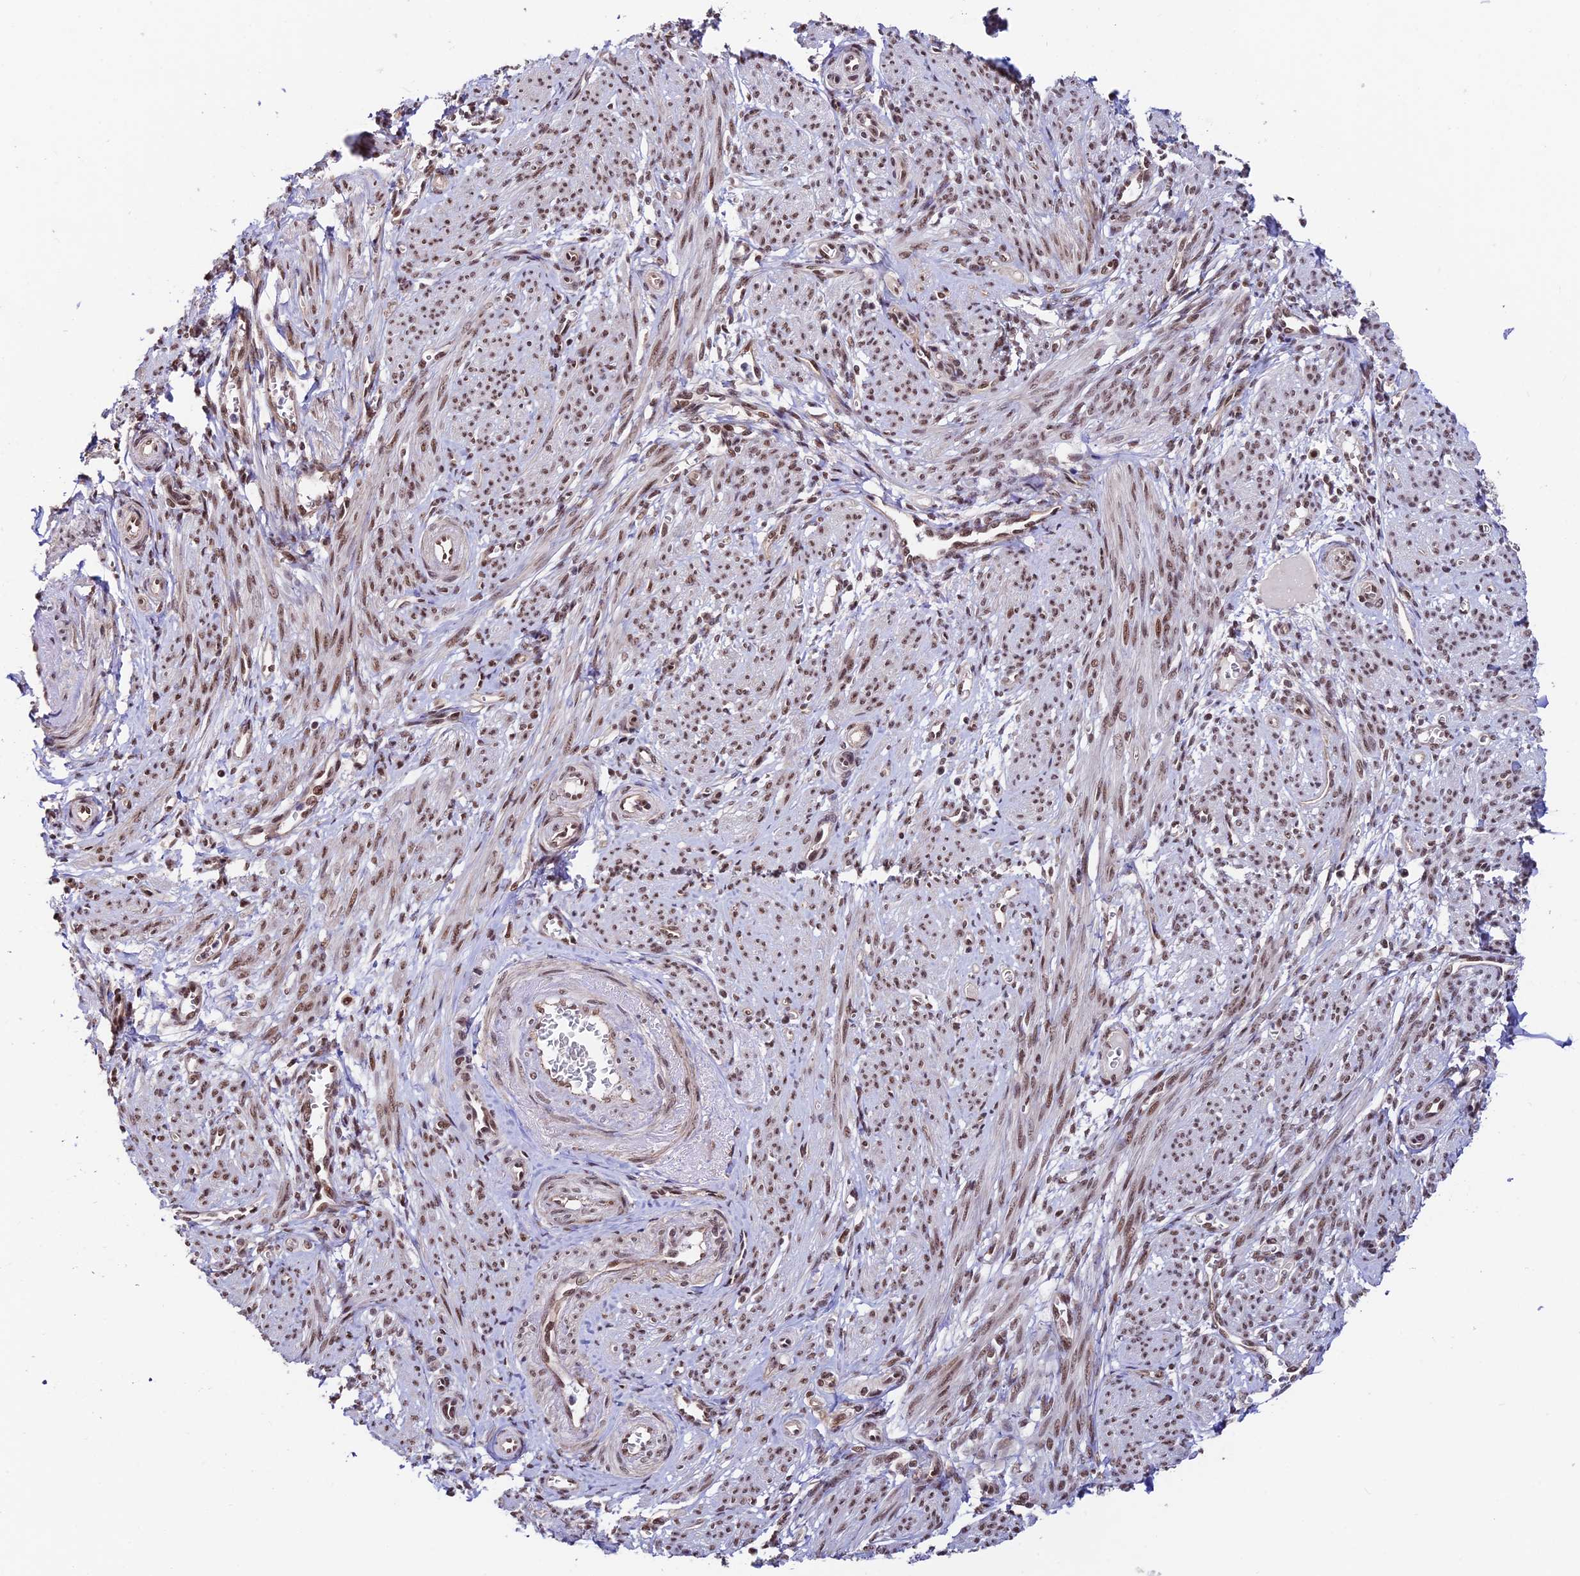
{"staining": {"intensity": "moderate", "quantity": ">75%", "location": "nuclear"}, "tissue": "smooth muscle", "cell_type": "Smooth muscle cells", "image_type": "normal", "snomed": [{"axis": "morphology", "description": "Normal tissue, NOS"}, {"axis": "topography", "description": "Smooth muscle"}], "caption": "Immunohistochemistry (IHC) histopathology image of unremarkable smooth muscle: smooth muscle stained using immunohistochemistry demonstrates medium levels of moderate protein expression localized specifically in the nuclear of smooth muscle cells, appearing as a nuclear brown color.", "gene": "RBM42", "patient": {"sex": "female", "age": 39}}